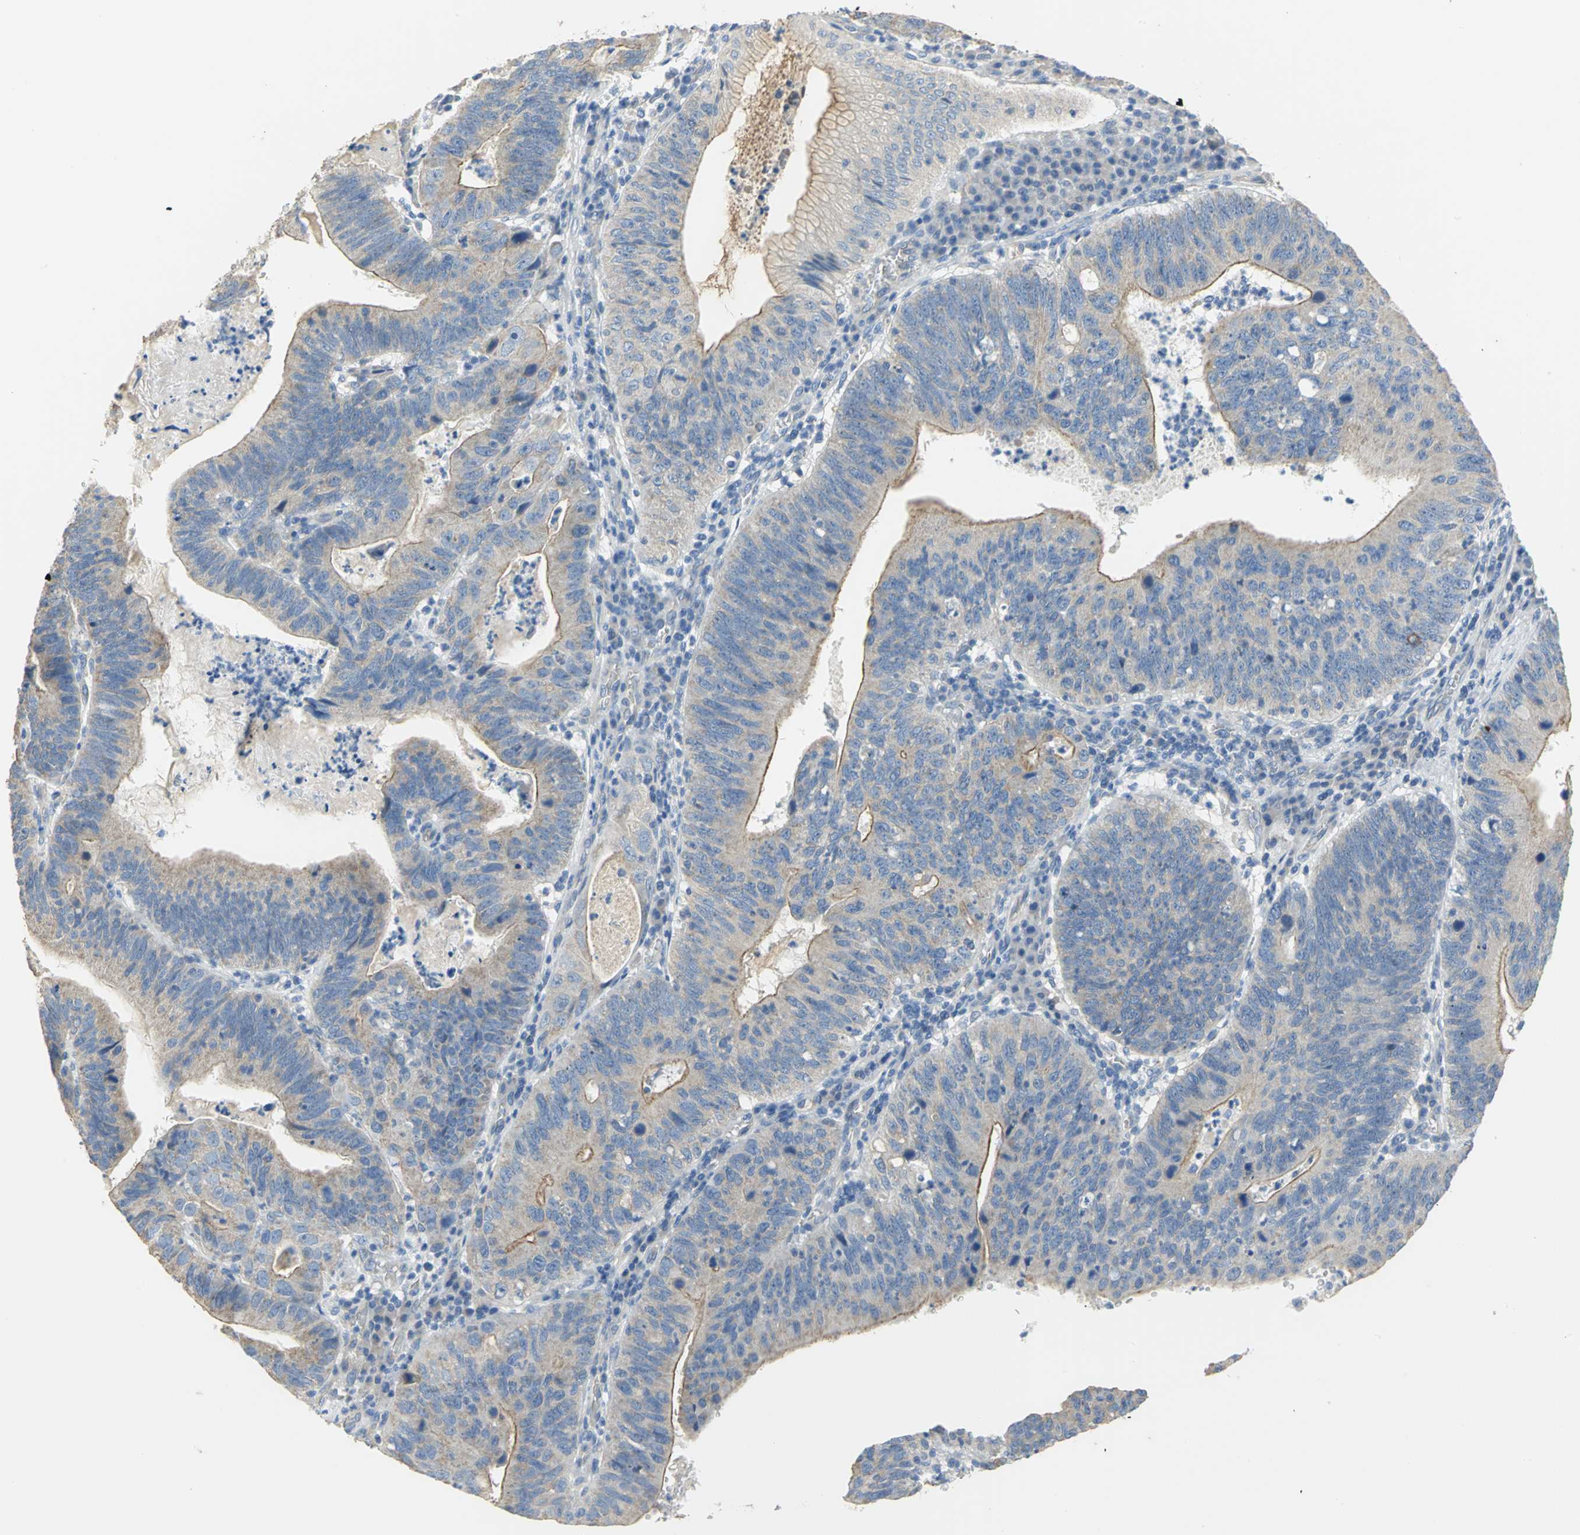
{"staining": {"intensity": "moderate", "quantity": "25%-75%", "location": "cytoplasmic/membranous"}, "tissue": "stomach cancer", "cell_type": "Tumor cells", "image_type": "cancer", "snomed": [{"axis": "morphology", "description": "Adenocarcinoma, NOS"}, {"axis": "topography", "description": "Stomach"}], "caption": "This histopathology image demonstrates immunohistochemistry staining of stomach adenocarcinoma, with medium moderate cytoplasmic/membranous staining in approximately 25%-75% of tumor cells.", "gene": "HTR1F", "patient": {"sex": "male", "age": 59}}